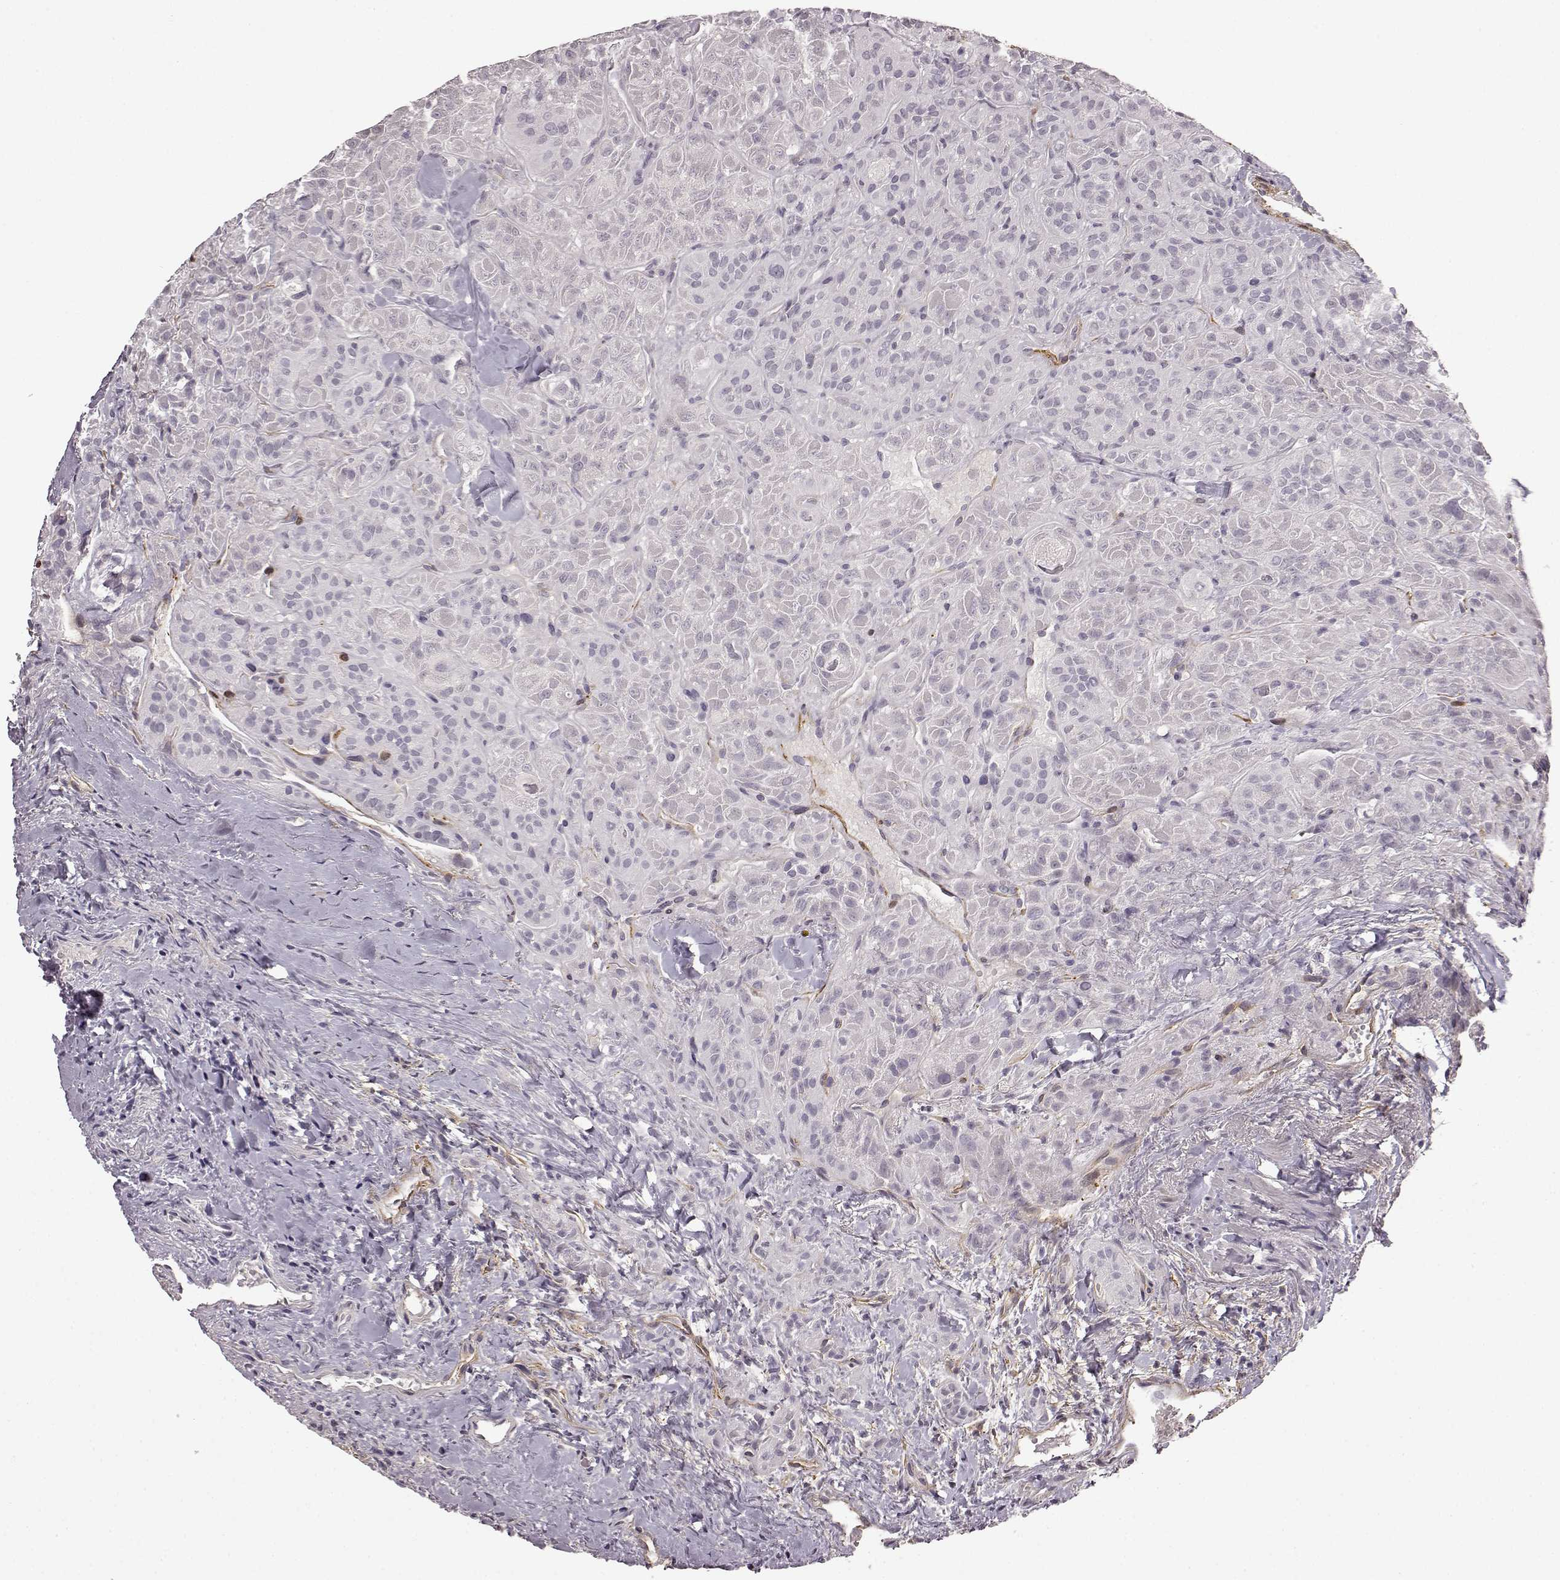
{"staining": {"intensity": "negative", "quantity": "none", "location": "none"}, "tissue": "thyroid cancer", "cell_type": "Tumor cells", "image_type": "cancer", "snomed": [{"axis": "morphology", "description": "Papillary adenocarcinoma, NOS"}, {"axis": "topography", "description": "Thyroid gland"}], "caption": "This is an IHC histopathology image of papillary adenocarcinoma (thyroid). There is no staining in tumor cells.", "gene": "KRT85", "patient": {"sex": "female", "age": 45}}